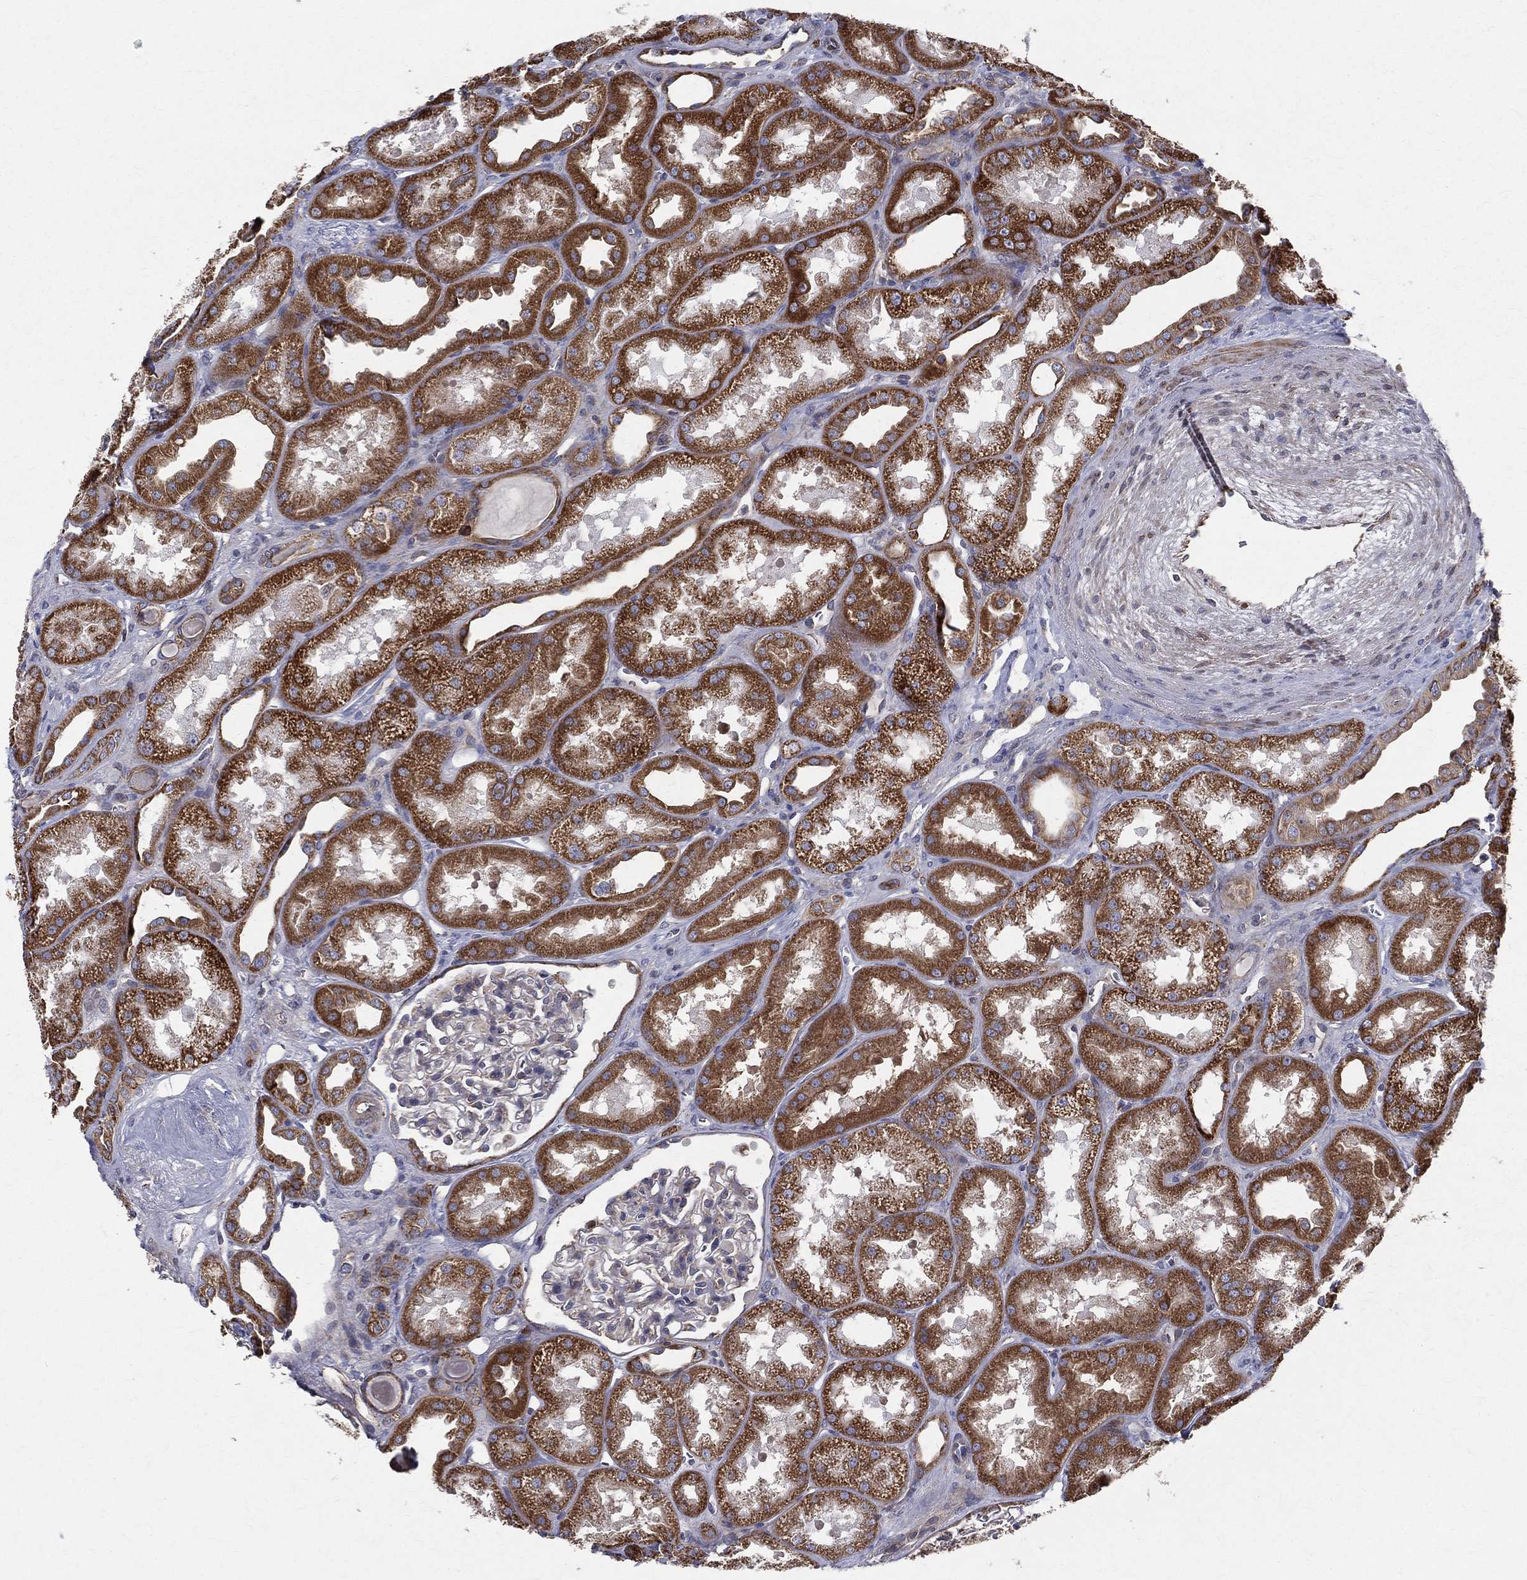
{"staining": {"intensity": "negative", "quantity": "none", "location": "none"}, "tissue": "kidney", "cell_type": "Cells in glomeruli", "image_type": "normal", "snomed": [{"axis": "morphology", "description": "Normal tissue, NOS"}, {"axis": "topography", "description": "Kidney"}], "caption": "IHC of benign human kidney displays no positivity in cells in glomeruli.", "gene": "MIX23", "patient": {"sex": "male", "age": 61}}